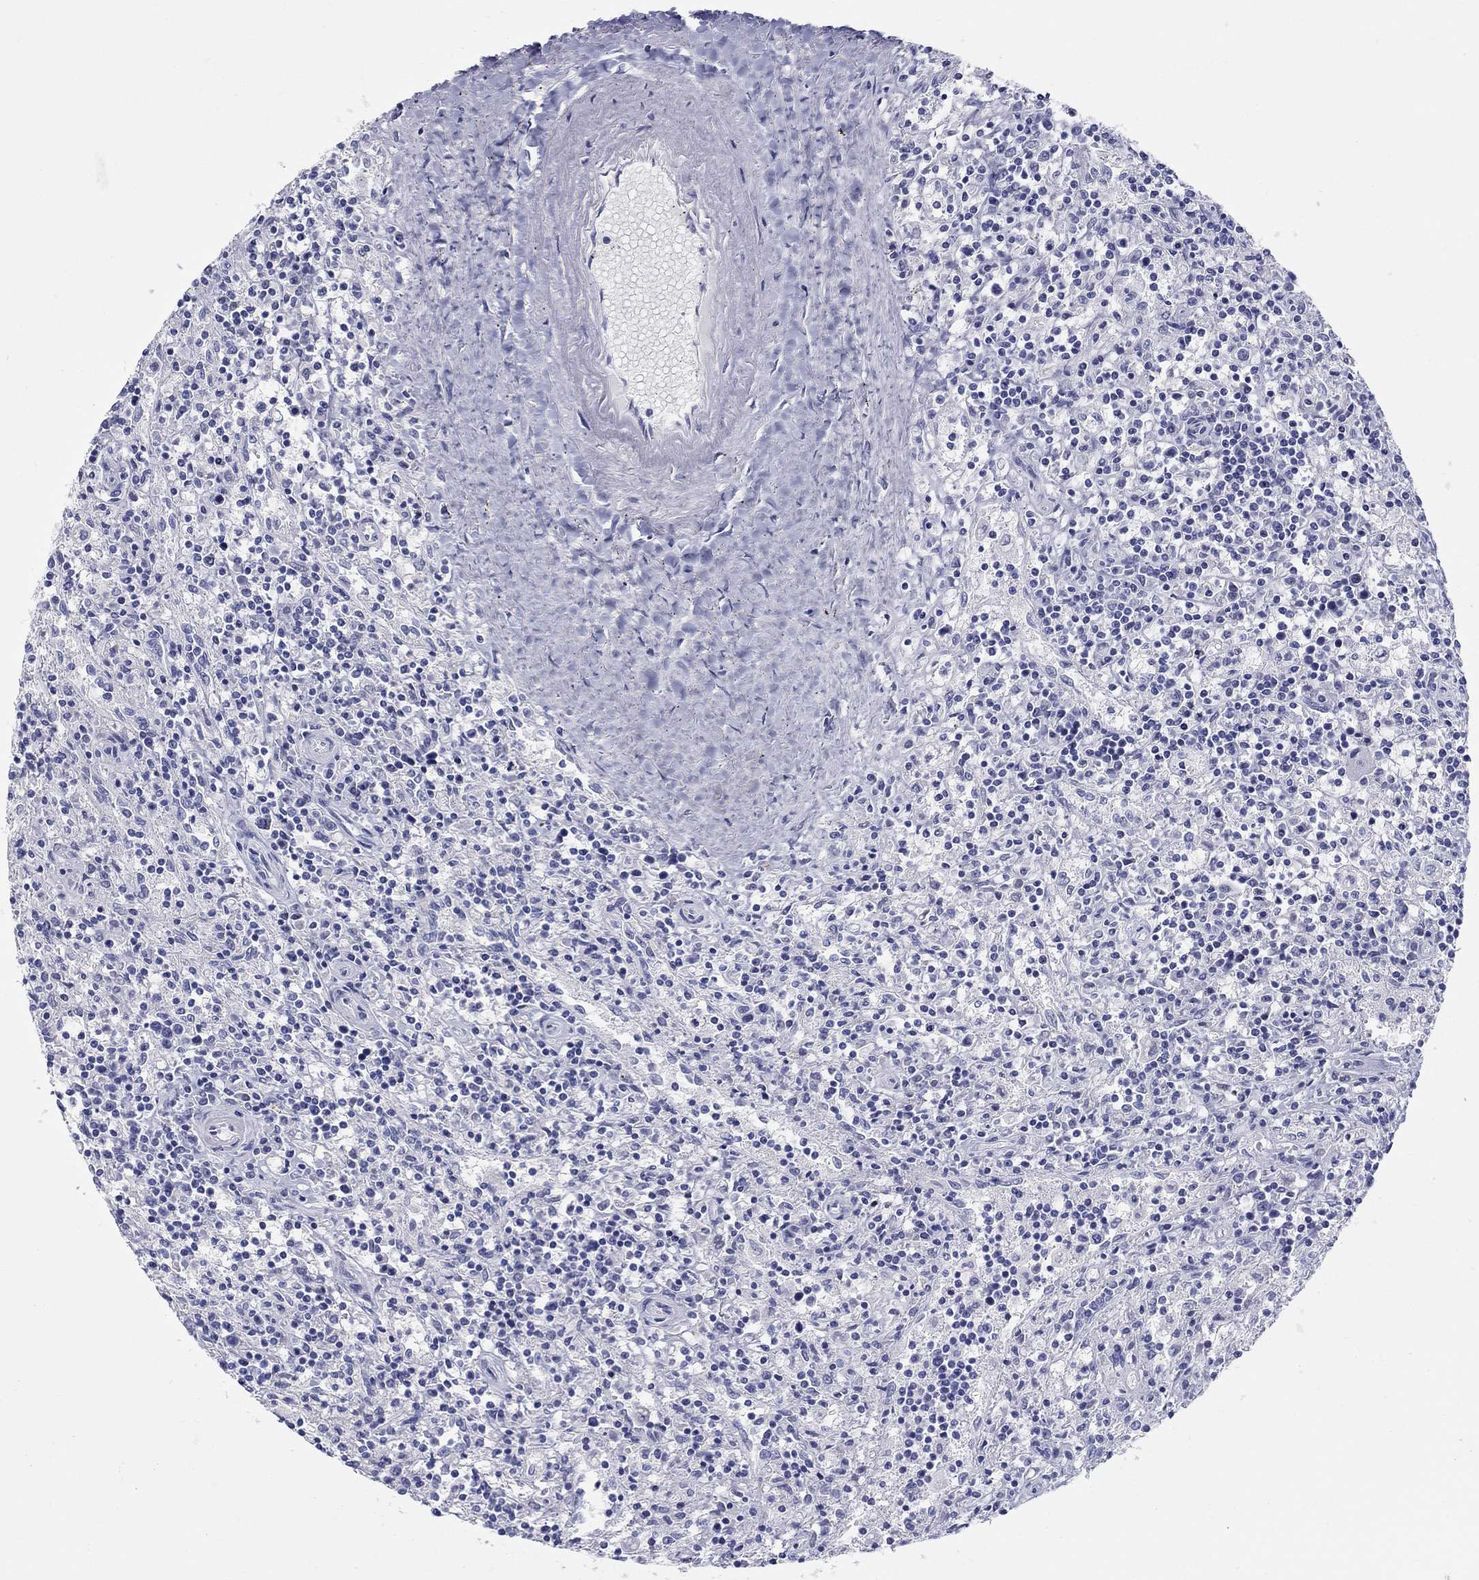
{"staining": {"intensity": "negative", "quantity": "none", "location": "none"}, "tissue": "lymphoma", "cell_type": "Tumor cells", "image_type": "cancer", "snomed": [{"axis": "morphology", "description": "Malignant lymphoma, non-Hodgkin's type, Low grade"}, {"axis": "topography", "description": "Spleen"}], "caption": "A histopathology image of human low-grade malignant lymphoma, non-Hodgkin's type is negative for staining in tumor cells.", "gene": "LAMP5", "patient": {"sex": "male", "age": 62}}